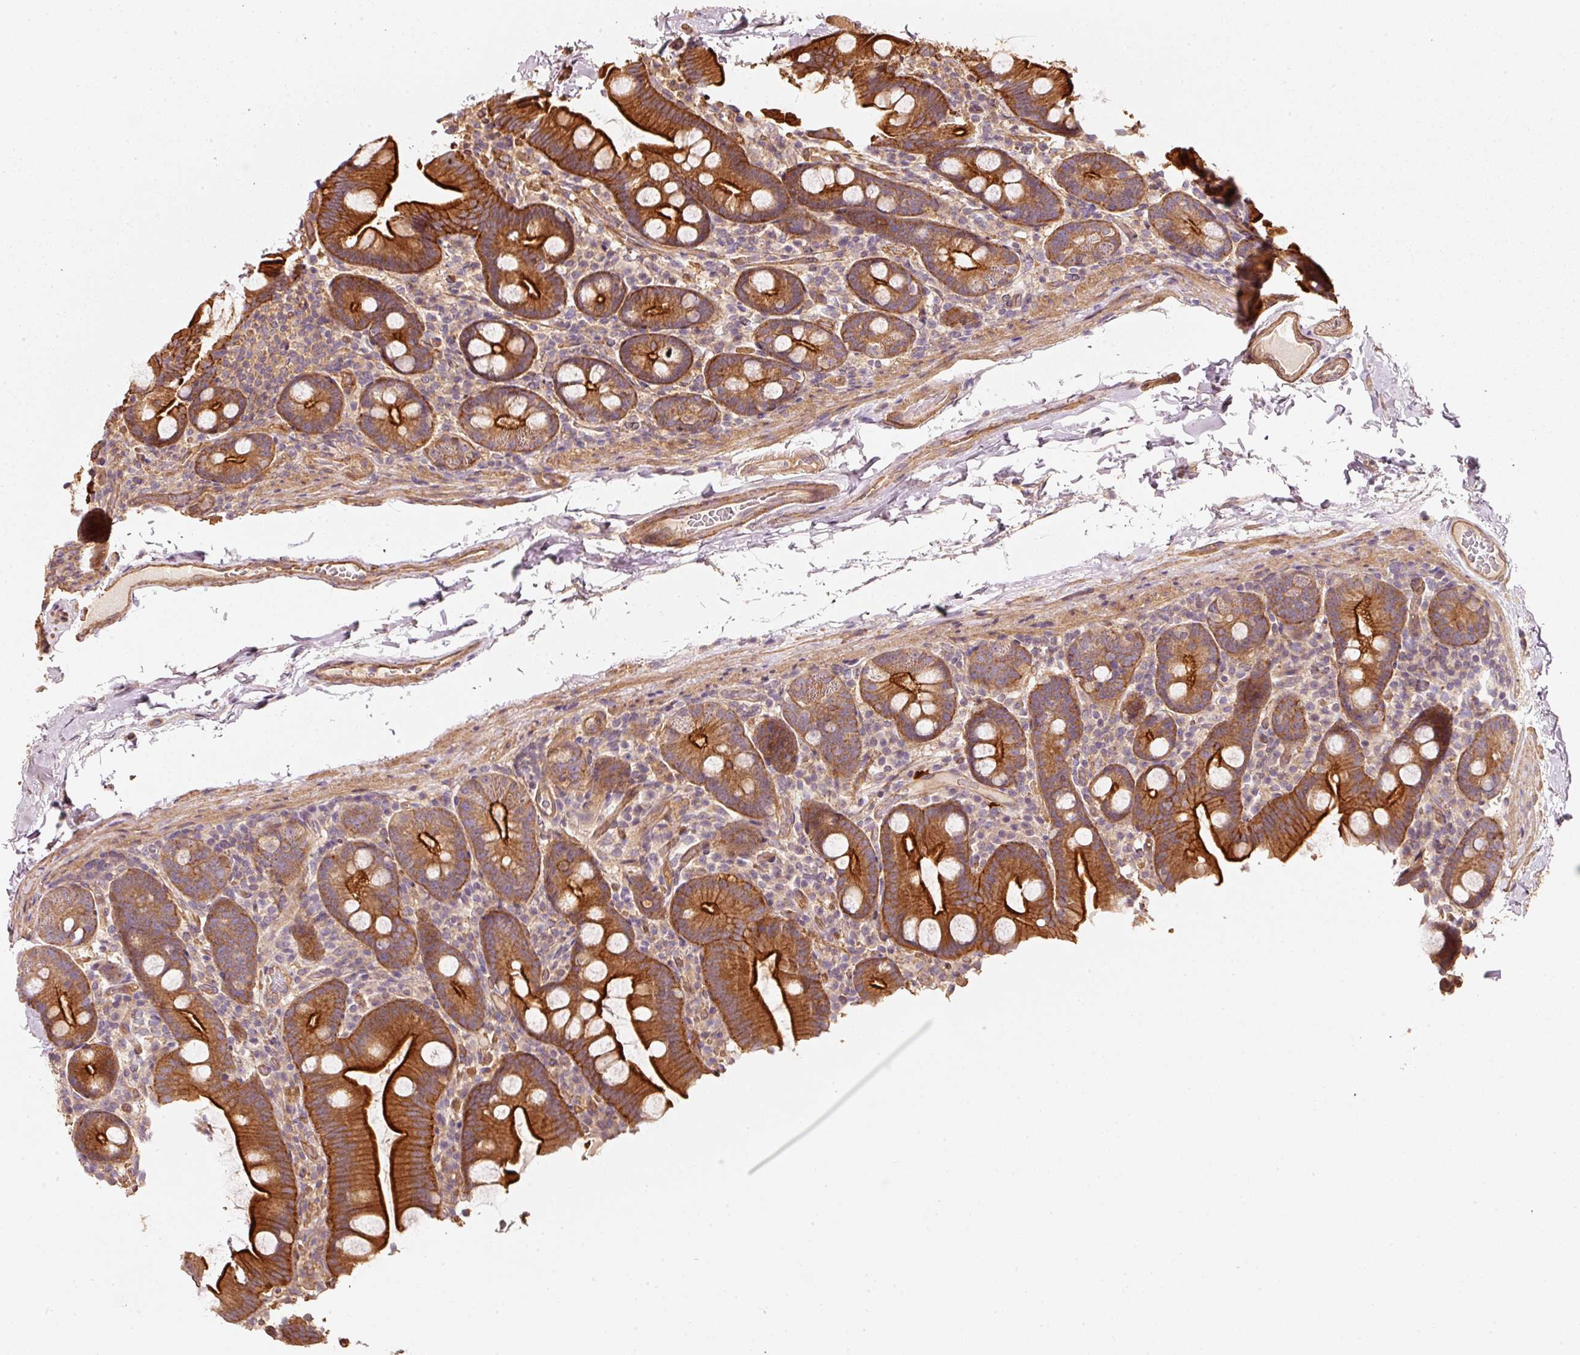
{"staining": {"intensity": "strong", "quantity": ">75%", "location": "cytoplasmic/membranous"}, "tissue": "small intestine", "cell_type": "Glandular cells", "image_type": "normal", "snomed": [{"axis": "morphology", "description": "Normal tissue, NOS"}, {"axis": "topography", "description": "Small intestine"}], "caption": "A brown stain labels strong cytoplasmic/membranous expression of a protein in glandular cells of benign small intestine. (Stains: DAB in brown, nuclei in blue, Microscopy: brightfield microscopy at high magnification).", "gene": "CEP95", "patient": {"sex": "female", "age": 68}}